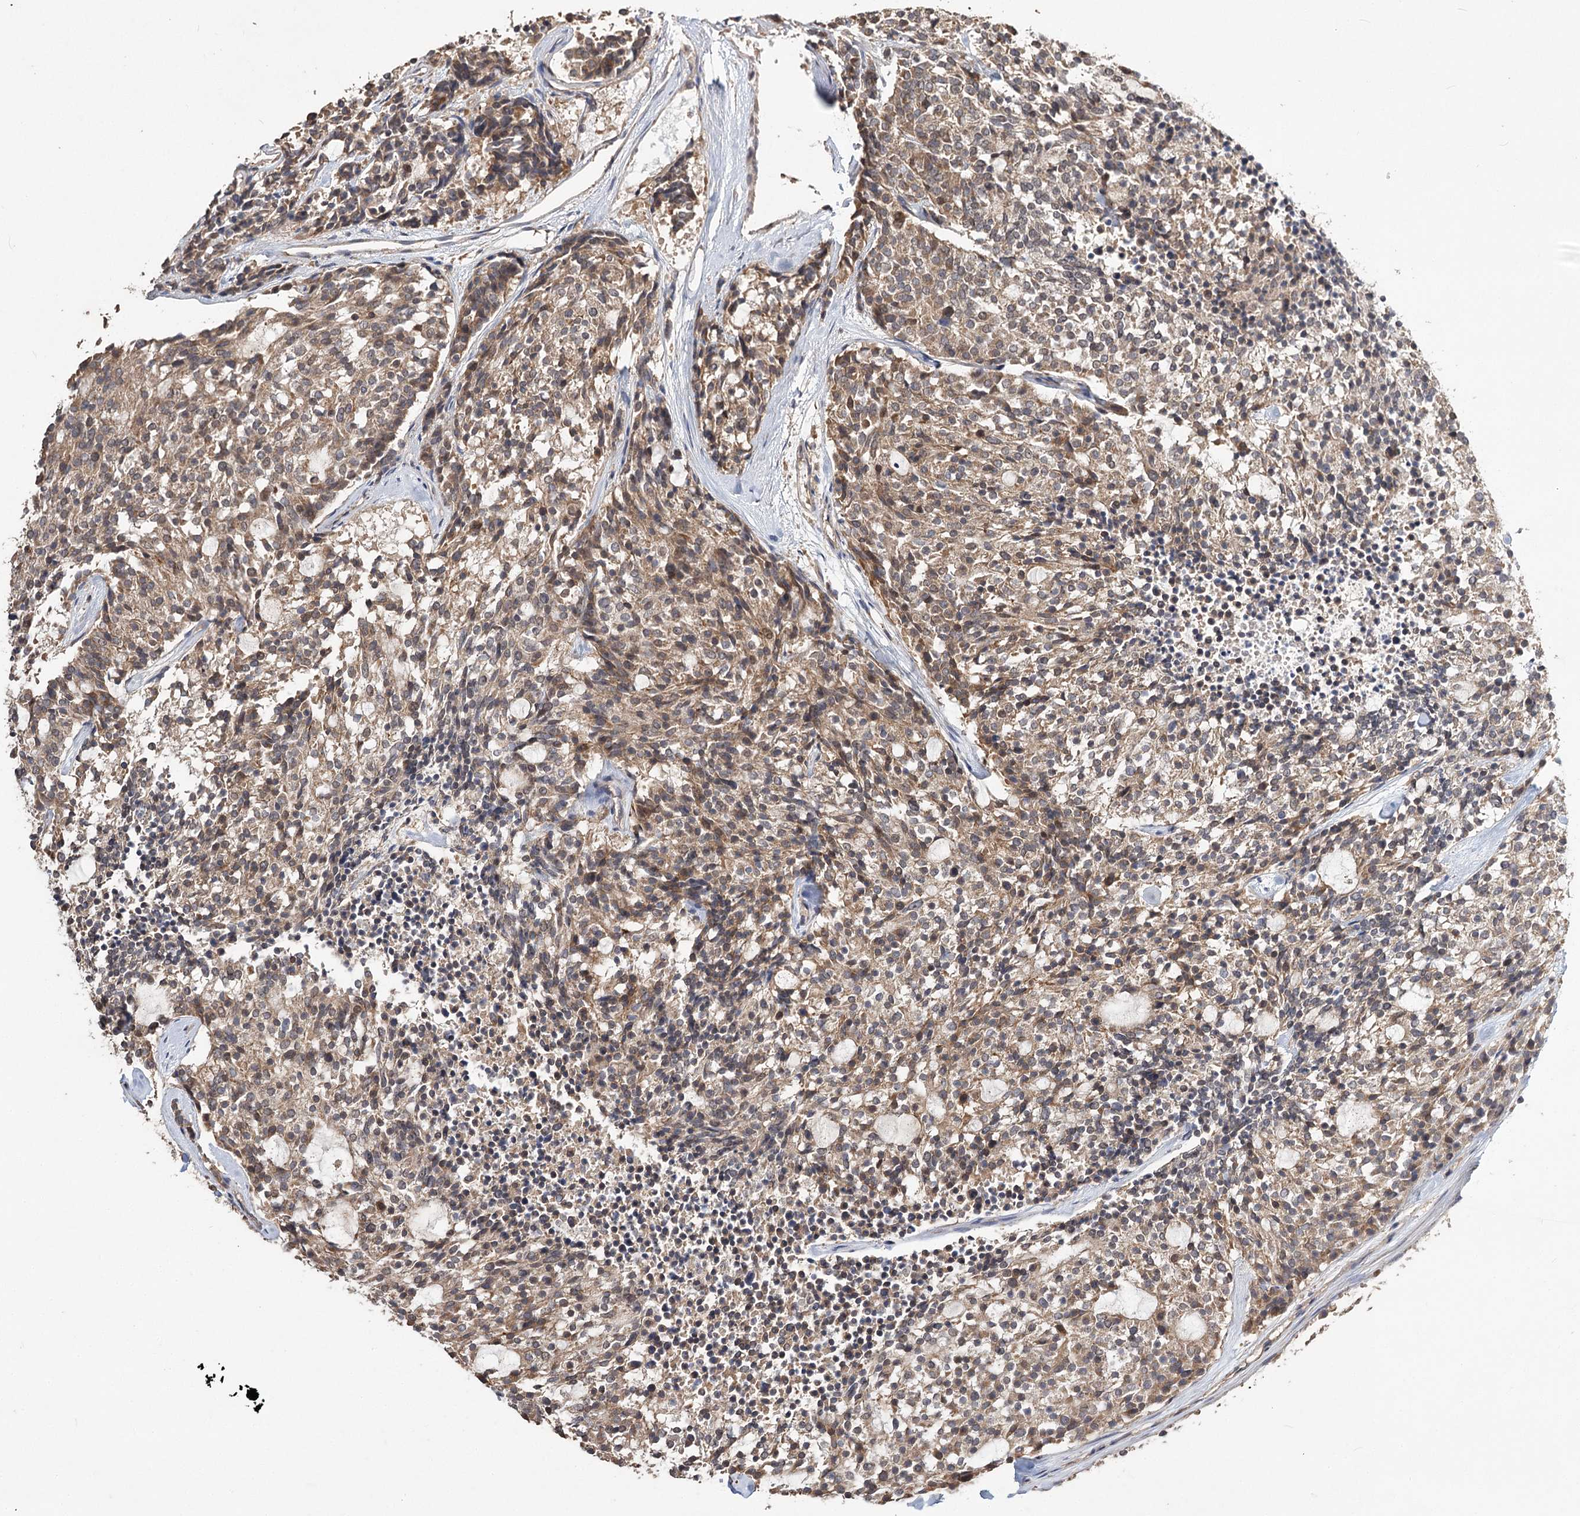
{"staining": {"intensity": "moderate", "quantity": ">75%", "location": "cytoplasmic/membranous,nuclear"}, "tissue": "carcinoid", "cell_type": "Tumor cells", "image_type": "cancer", "snomed": [{"axis": "morphology", "description": "Carcinoid, malignant, NOS"}, {"axis": "topography", "description": "Pancreas"}], "caption": "There is medium levels of moderate cytoplasmic/membranous and nuclear expression in tumor cells of carcinoid (malignant), as demonstrated by immunohistochemical staining (brown color).", "gene": "NOPCHAP1", "patient": {"sex": "female", "age": 54}}